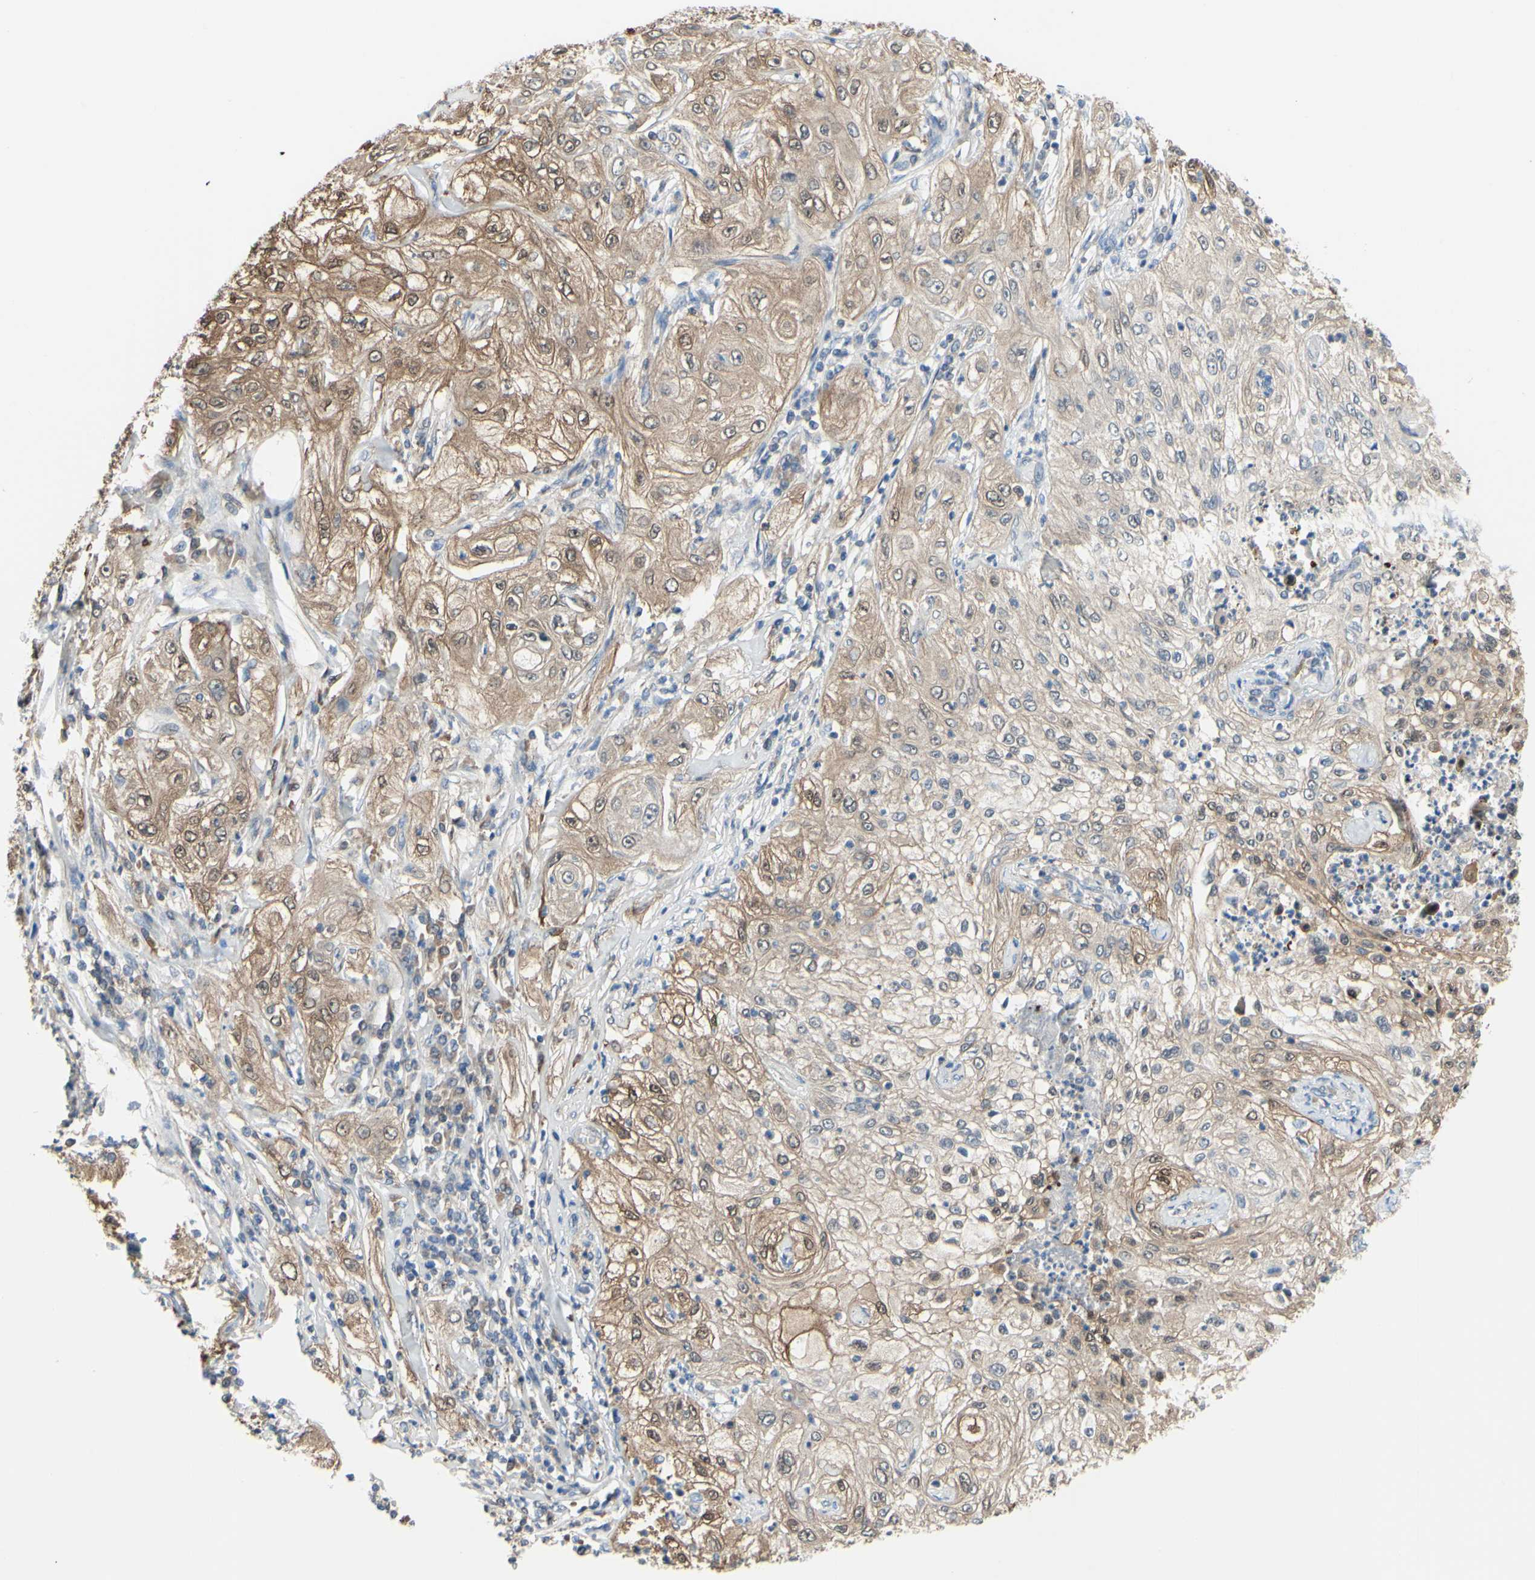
{"staining": {"intensity": "moderate", "quantity": ">75%", "location": "cytoplasmic/membranous"}, "tissue": "lung cancer", "cell_type": "Tumor cells", "image_type": "cancer", "snomed": [{"axis": "morphology", "description": "Inflammation, NOS"}, {"axis": "morphology", "description": "Squamous cell carcinoma, NOS"}, {"axis": "topography", "description": "Lymph node"}, {"axis": "topography", "description": "Soft tissue"}, {"axis": "topography", "description": "Lung"}], "caption": "Human lung squamous cell carcinoma stained with a protein marker shows moderate staining in tumor cells.", "gene": "UPK3B", "patient": {"sex": "male", "age": 66}}